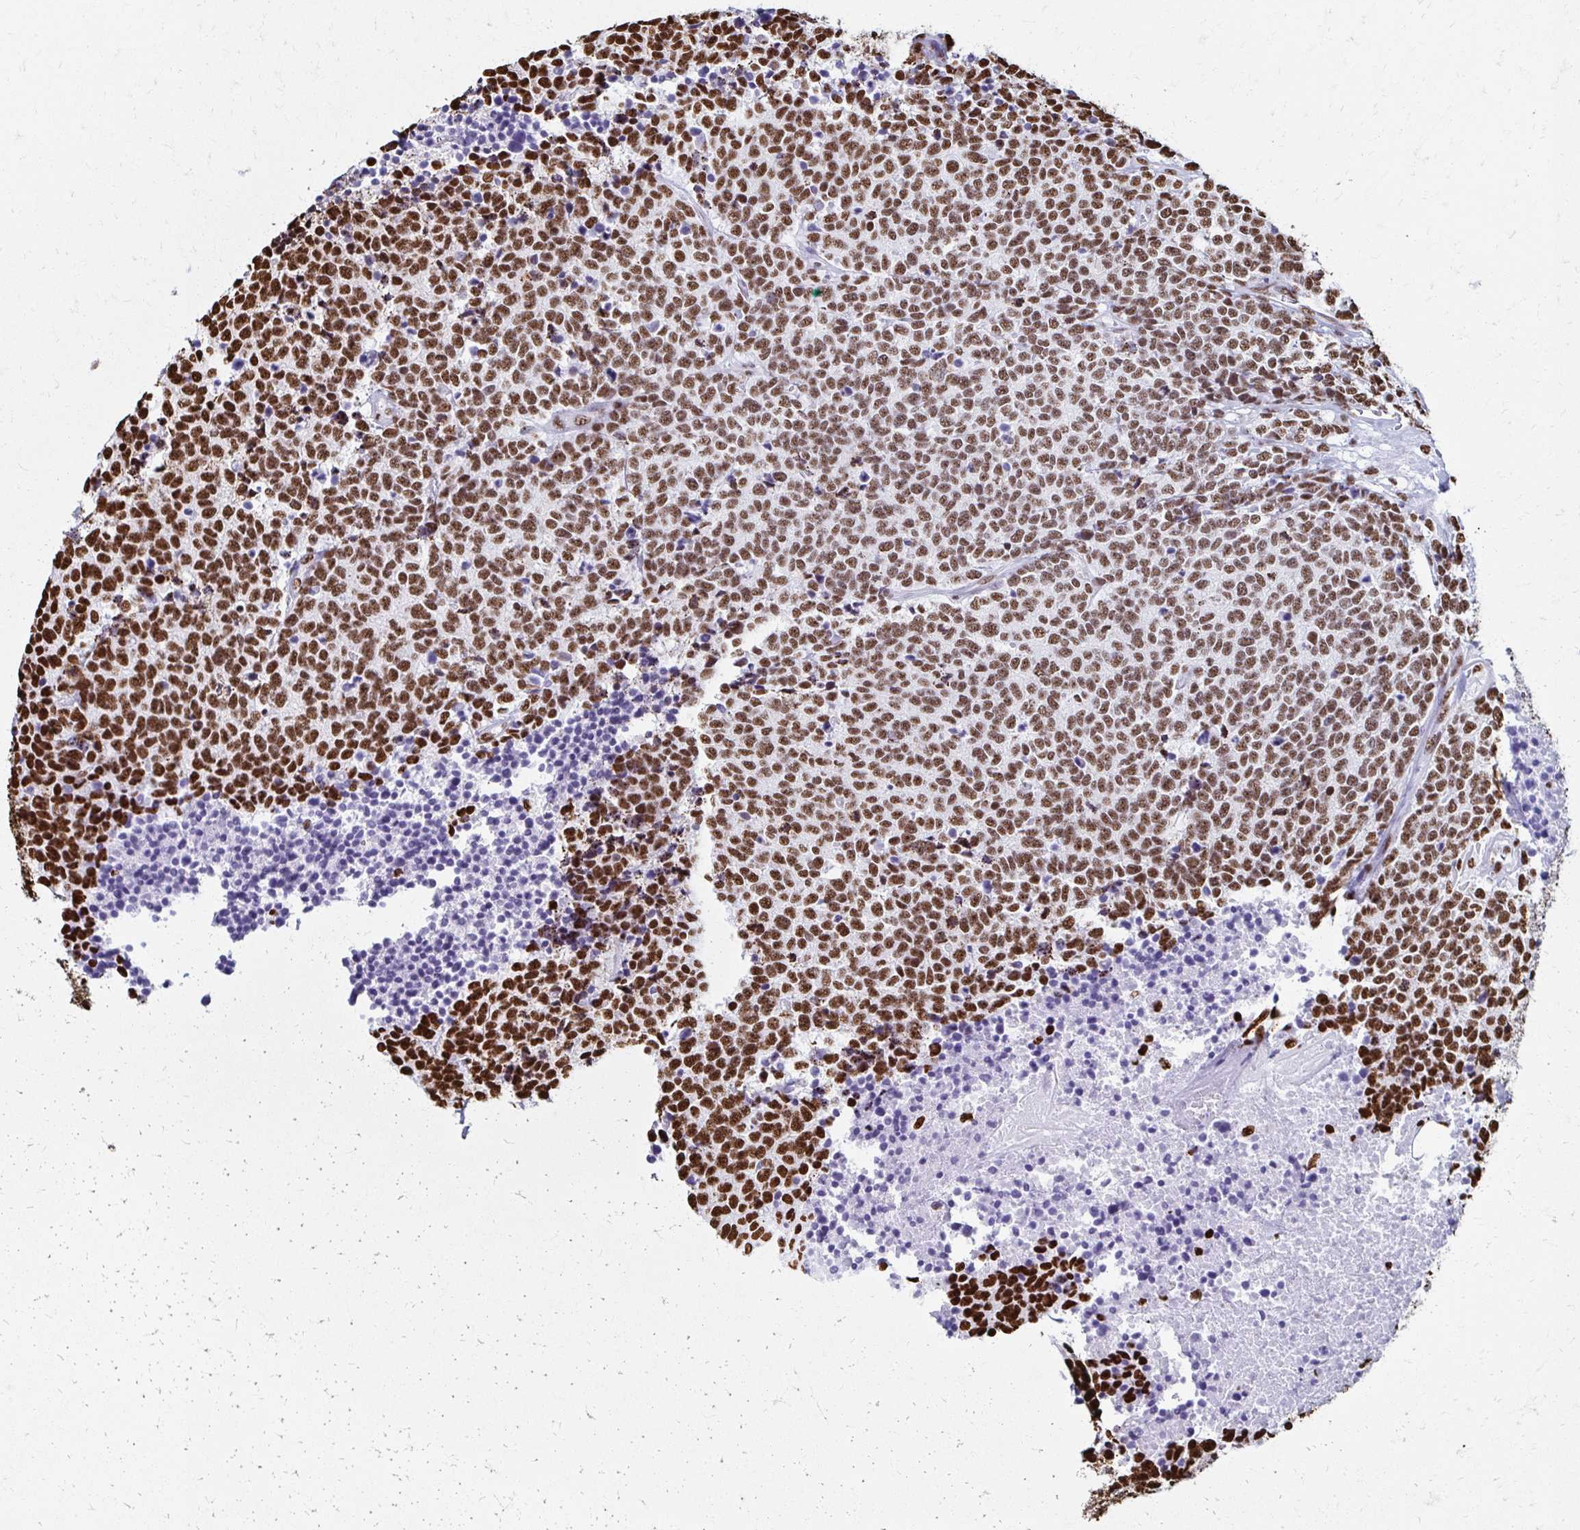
{"staining": {"intensity": "strong", "quantity": ">75%", "location": "nuclear"}, "tissue": "carcinoid", "cell_type": "Tumor cells", "image_type": "cancer", "snomed": [{"axis": "morphology", "description": "Carcinoid, malignant, NOS"}, {"axis": "topography", "description": "Skin"}], "caption": "Carcinoid stained with a protein marker reveals strong staining in tumor cells.", "gene": "NONO", "patient": {"sex": "female", "age": 79}}